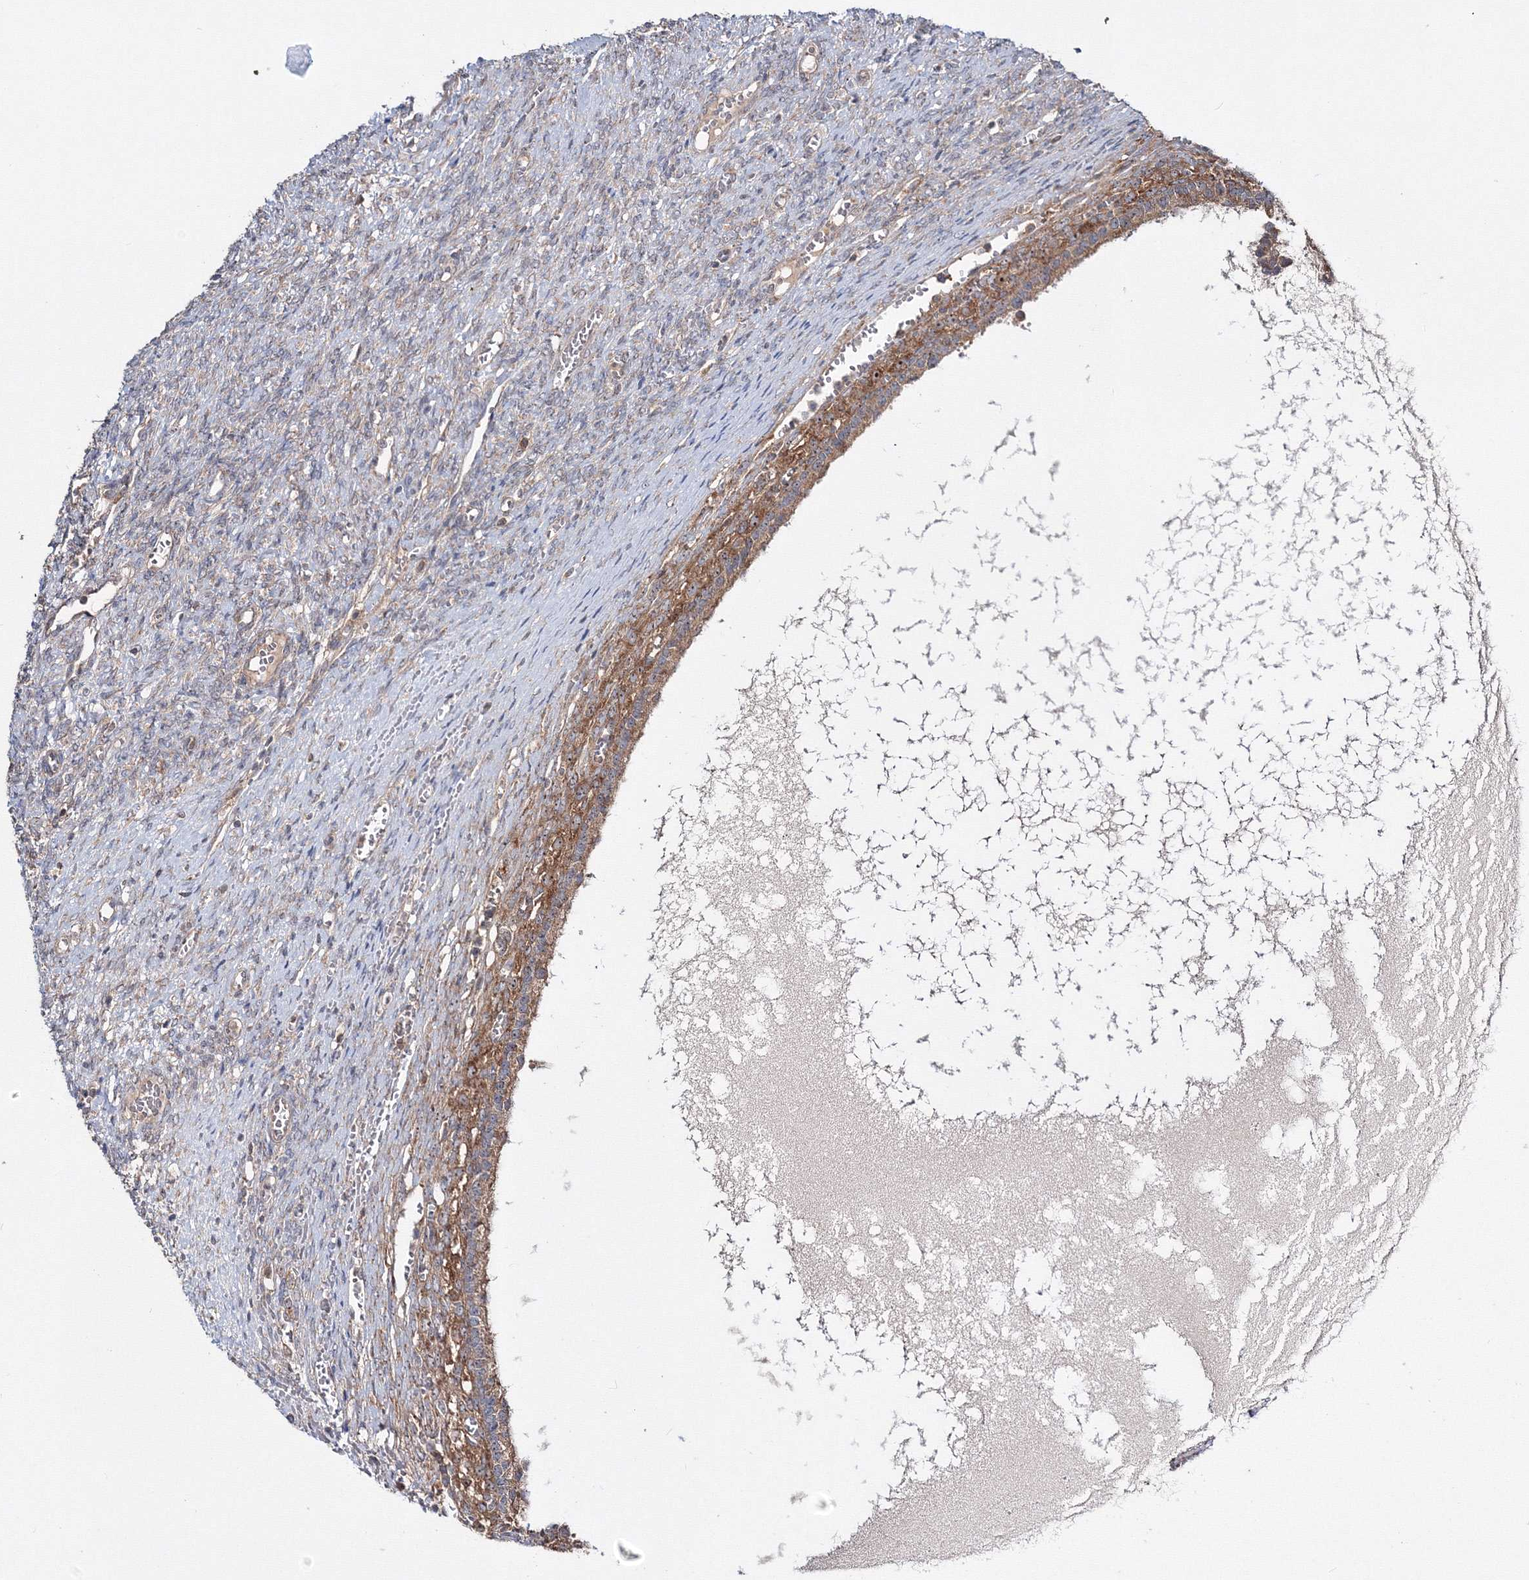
{"staining": {"intensity": "strong", "quantity": ">75%", "location": "cytoplasmic/membranous,nuclear"}, "tissue": "ovary", "cell_type": "Follicle cells", "image_type": "normal", "snomed": [{"axis": "morphology", "description": "Normal tissue, NOS"}, {"axis": "topography", "description": "Ovary"}], "caption": "This micrograph shows benign ovary stained with immunohistochemistry to label a protein in brown. The cytoplasmic/membranous,nuclear of follicle cells show strong positivity for the protein. Nuclei are counter-stained blue.", "gene": "PEX13", "patient": {"sex": "female", "age": 41}}